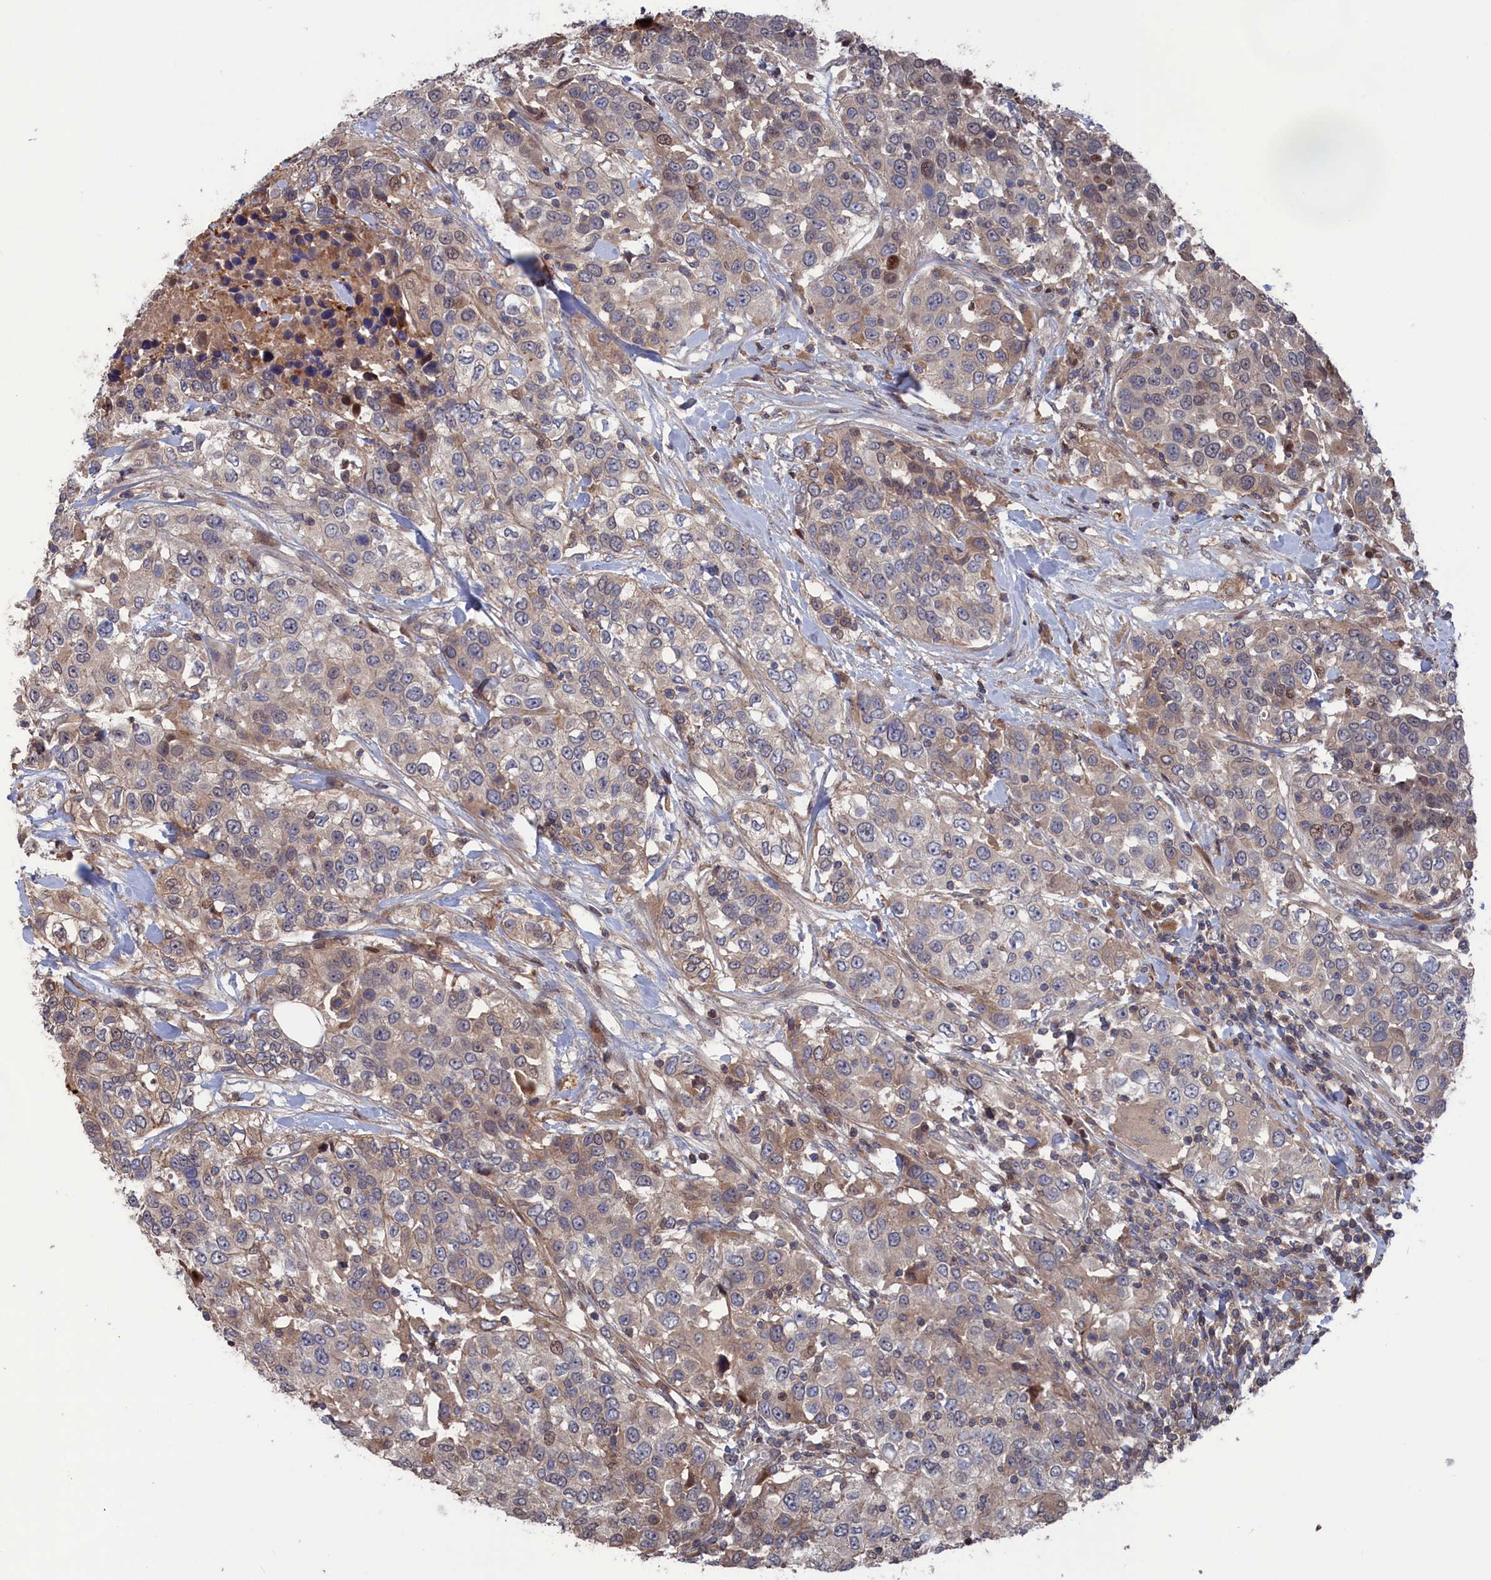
{"staining": {"intensity": "moderate", "quantity": "<25%", "location": "cytoplasmic/membranous"}, "tissue": "urothelial cancer", "cell_type": "Tumor cells", "image_type": "cancer", "snomed": [{"axis": "morphology", "description": "Urothelial carcinoma, High grade"}, {"axis": "topography", "description": "Urinary bladder"}], "caption": "Immunohistochemical staining of human urothelial cancer shows low levels of moderate cytoplasmic/membranous protein expression in about <25% of tumor cells.", "gene": "PLA2G15", "patient": {"sex": "female", "age": 80}}